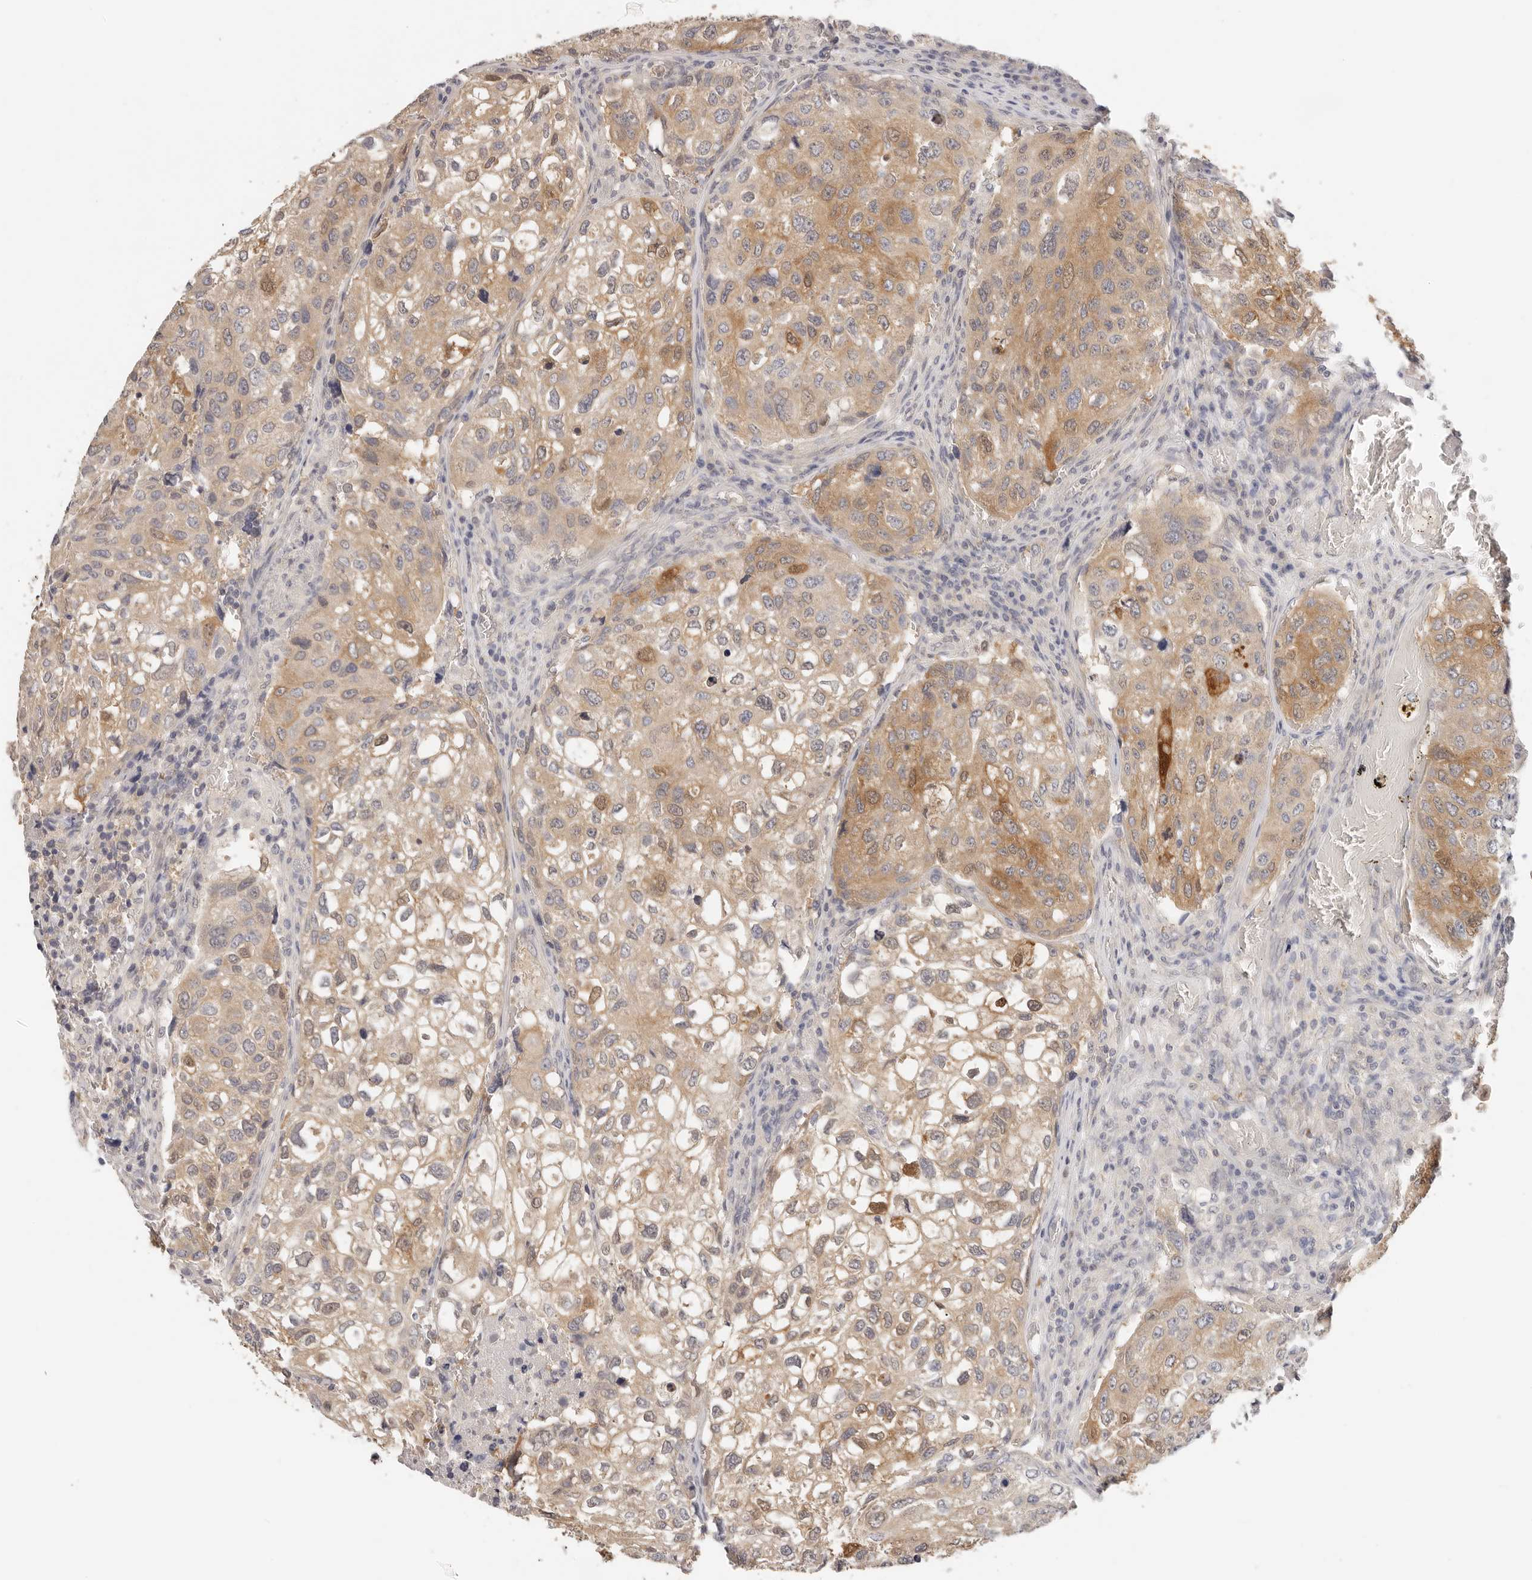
{"staining": {"intensity": "moderate", "quantity": ">75%", "location": "cytoplasmic/membranous"}, "tissue": "urothelial cancer", "cell_type": "Tumor cells", "image_type": "cancer", "snomed": [{"axis": "morphology", "description": "Urothelial carcinoma, High grade"}, {"axis": "topography", "description": "Lymph node"}, {"axis": "topography", "description": "Urinary bladder"}], "caption": "Moderate cytoplasmic/membranous protein positivity is seen in about >75% of tumor cells in urothelial cancer. The protein is stained brown, and the nuclei are stained in blue (DAB (3,3'-diaminobenzidine) IHC with brightfield microscopy, high magnification).", "gene": "GGPS1", "patient": {"sex": "male", "age": 51}}